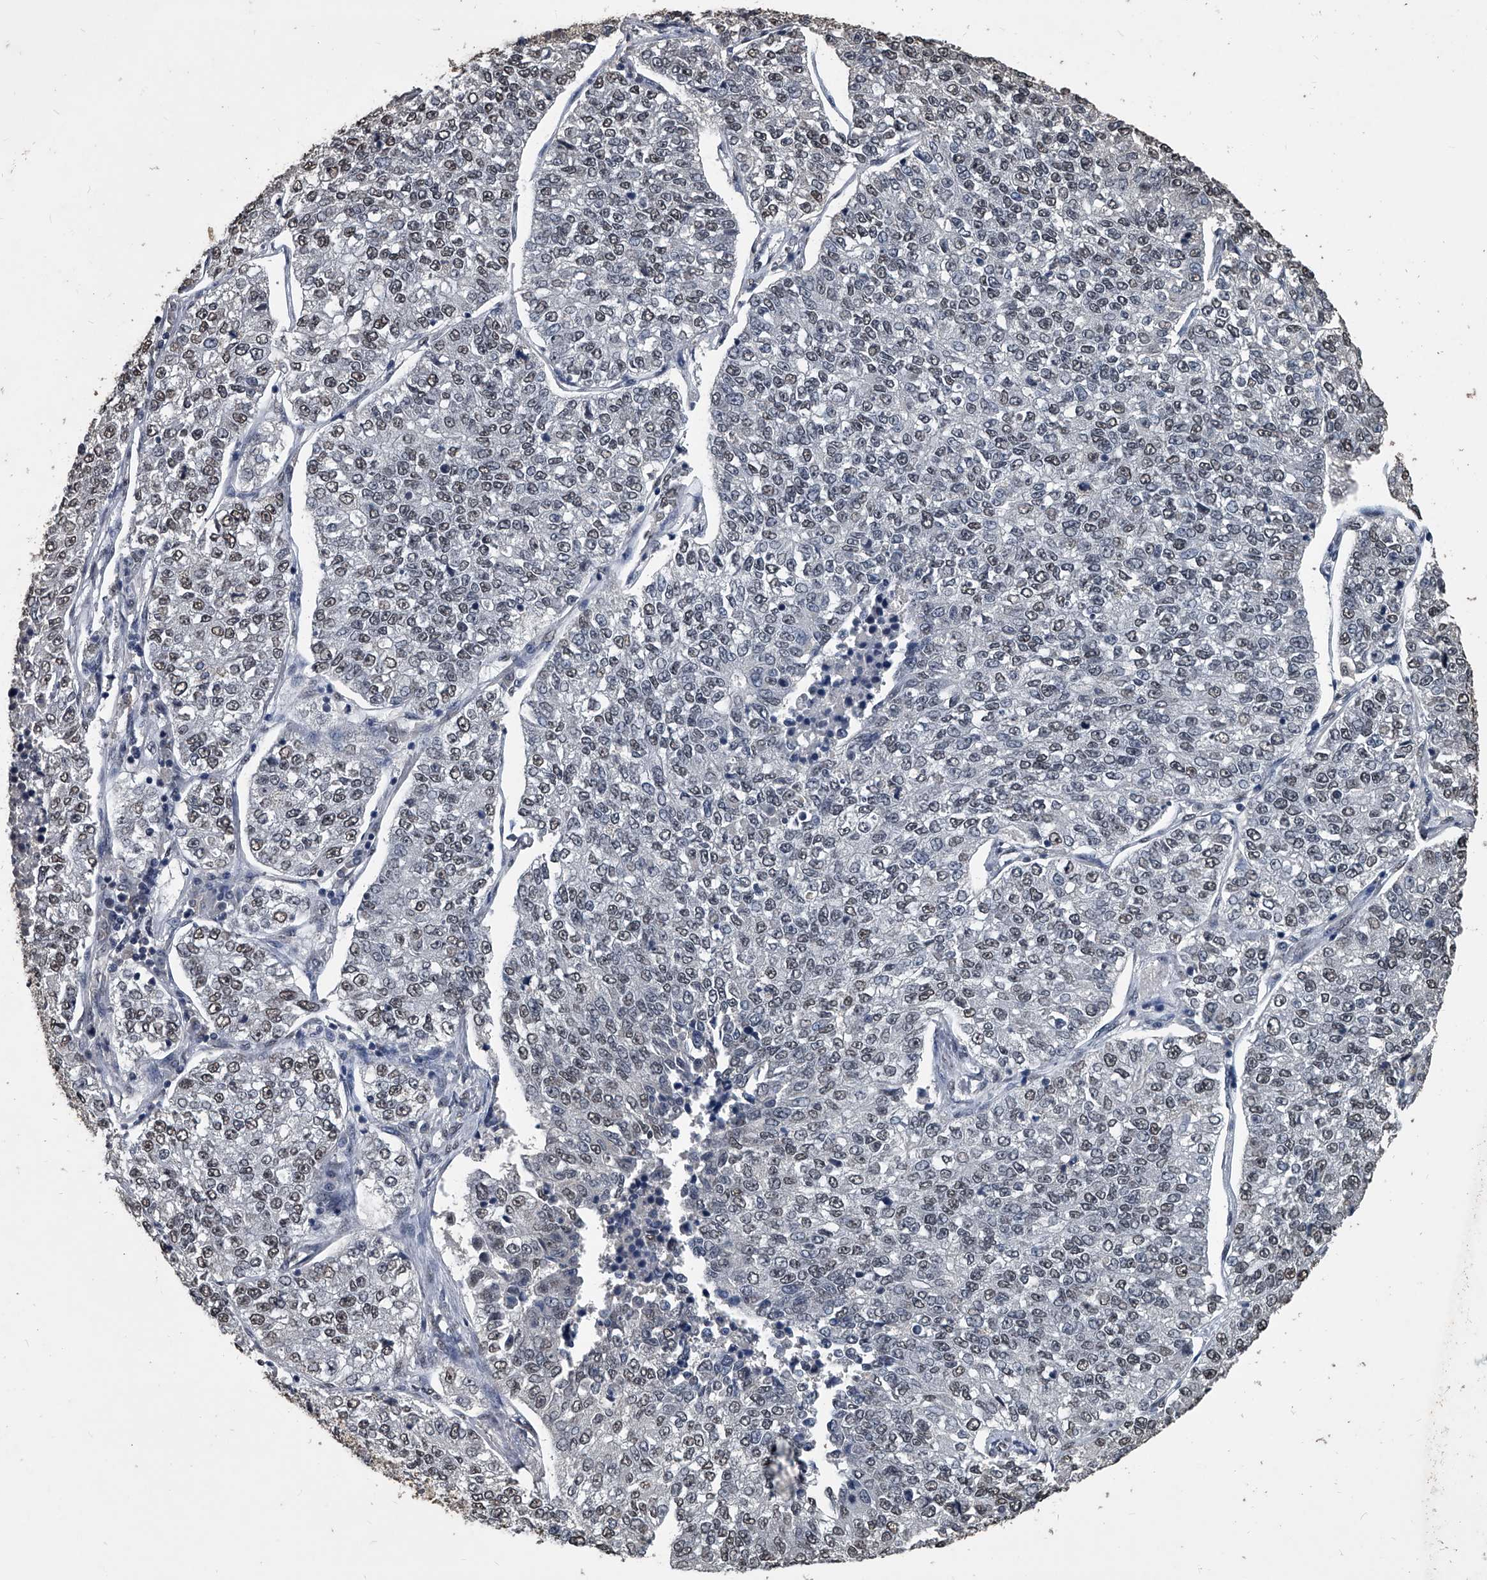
{"staining": {"intensity": "weak", "quantity": "<25%", "location": "nuclear"}, "tissue": "lung cancer", "cell_type": "Tumor cells", "image_type": "cancer", "snomed": [{"axis": "morphology", "description": "Adenocarcinoma, NOS"}, {"axis": "topography", "description": "Lung"}], "caption": "Tumor cells show no significant positivity in lung adenocarcinoma.", "gene": "MATR3", "patient": {"sex": "male", "age": 49}}